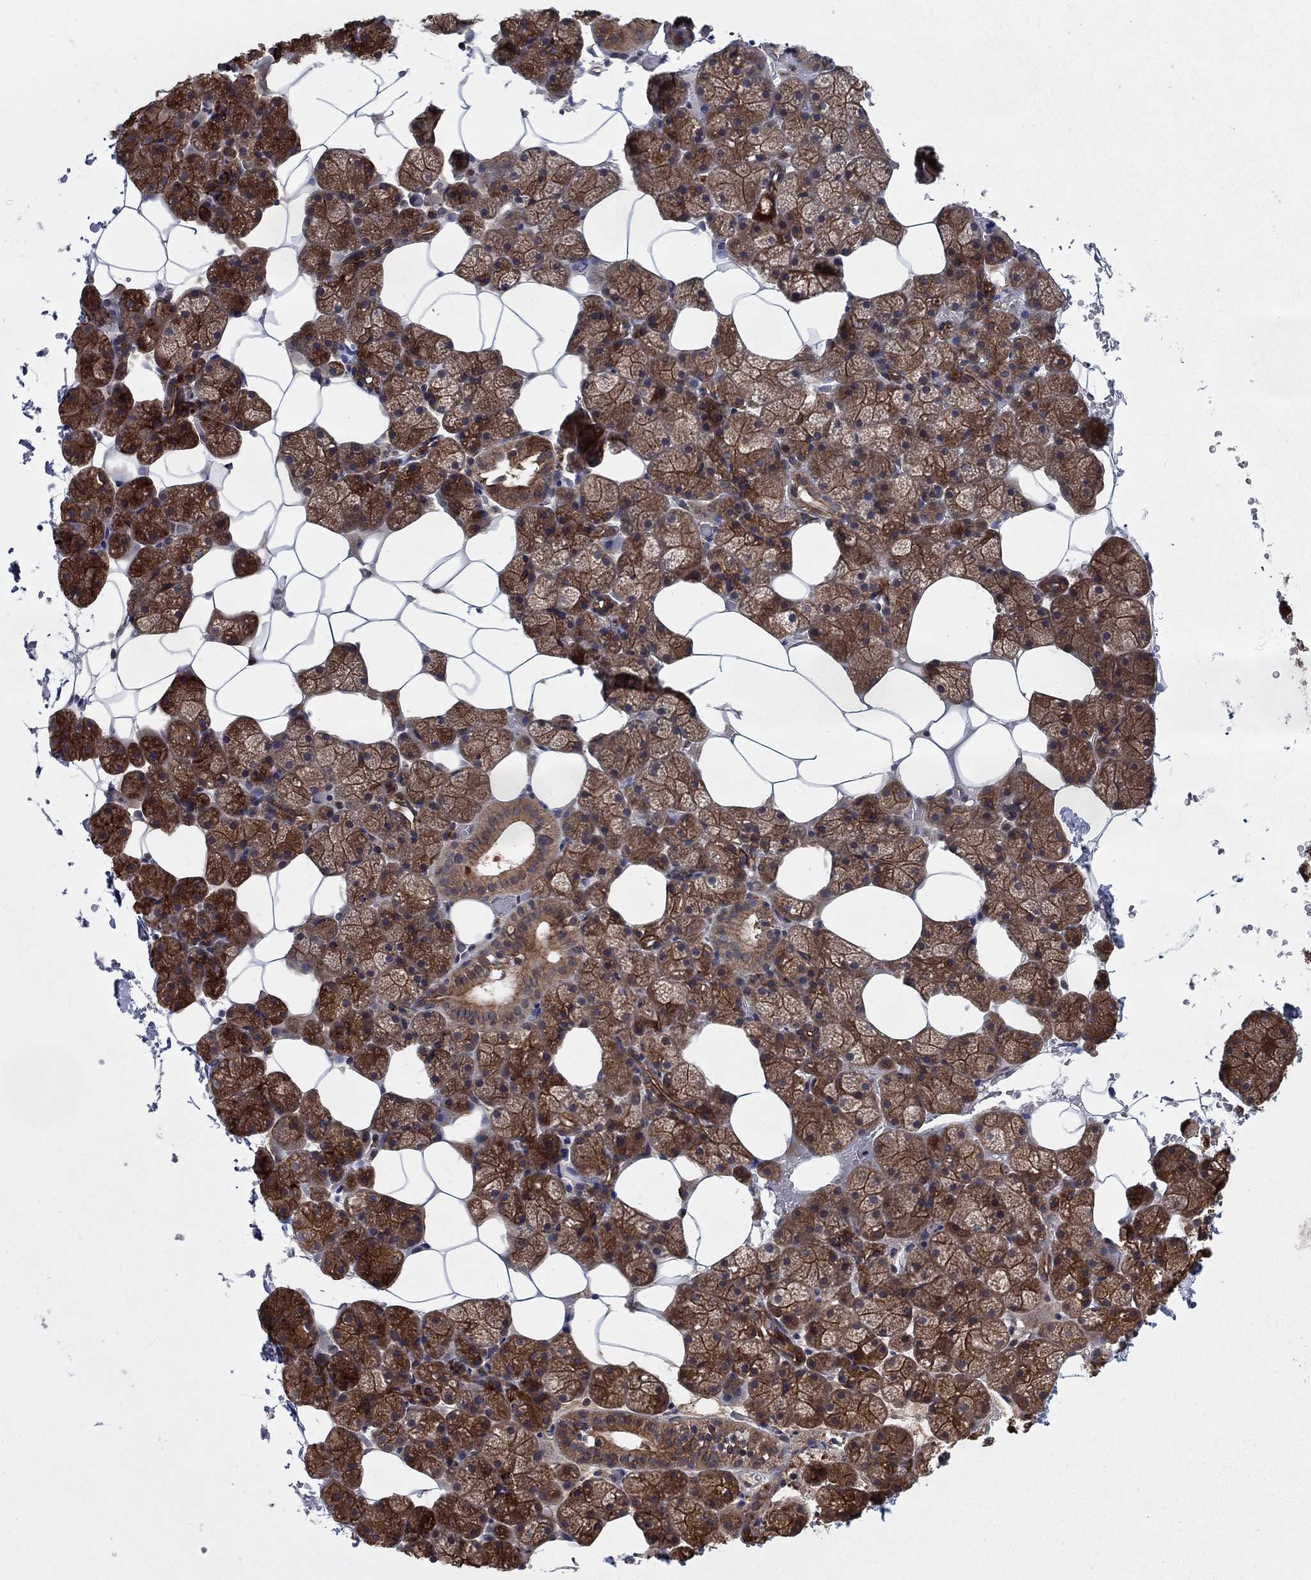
{"staining": {"intensity": "strong", "quantity": "25%-75%", "location": "cytoplasmic/membranous"}, "tissue": "salivary gland", "cell_type": "Glandular cells", "image_type": "normal", "snomed": [{"axis": "morphology", "description": "Normal tissue, NOS"}, {"axis": "topography", "description": "Salivary gland"}], "caption": "Protein staining by immunohistochemistry displays strong cytoplasmic/membranous expression in about 25%-75% of glandular cells in normal salivary gland.", "gene": "SH3RF1", "patient": {"sex": "male", "age": 38}}